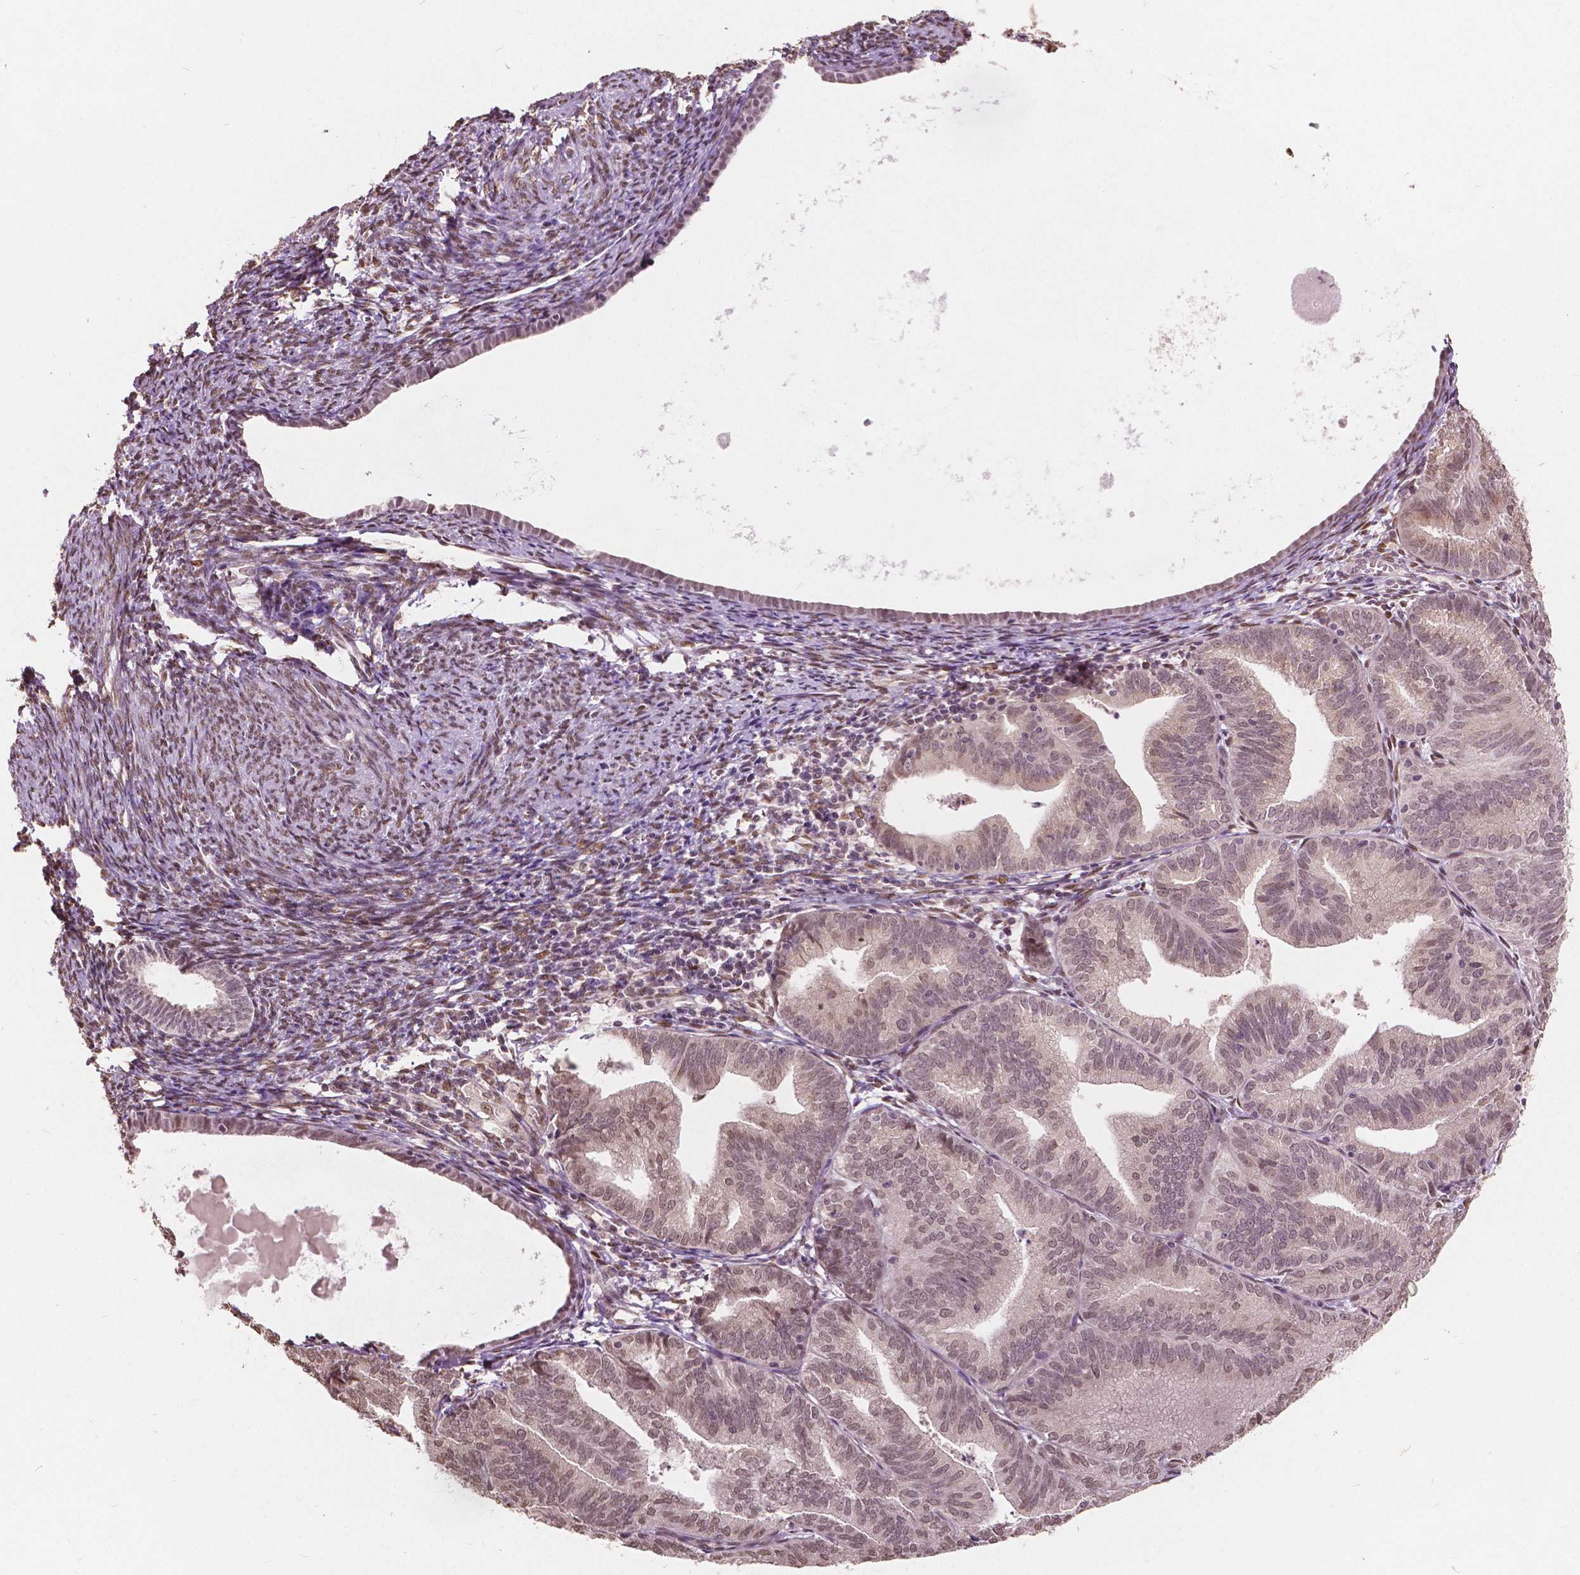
{"staining": {"intensity": "weak", "quantity": ">75%", "location": "nuclear"}, "tissue": "endometrial cancer", "cell_type": "Tumor cells", "image_type": "cancer", "snomed": [{"axis": "morphology", "description": "Adenocarcinoma, NOS"}, {"axis": "topography", "description": "Endometrium"}], "caption": "IHC histopathology image of human endometrial cancer stained for a protein (brown), which shows low levels of weak nuclear expression in approximately >75% of tumor cells.", "gene": "HOXA10", "patient": {"sex": "female", "age": 70}}